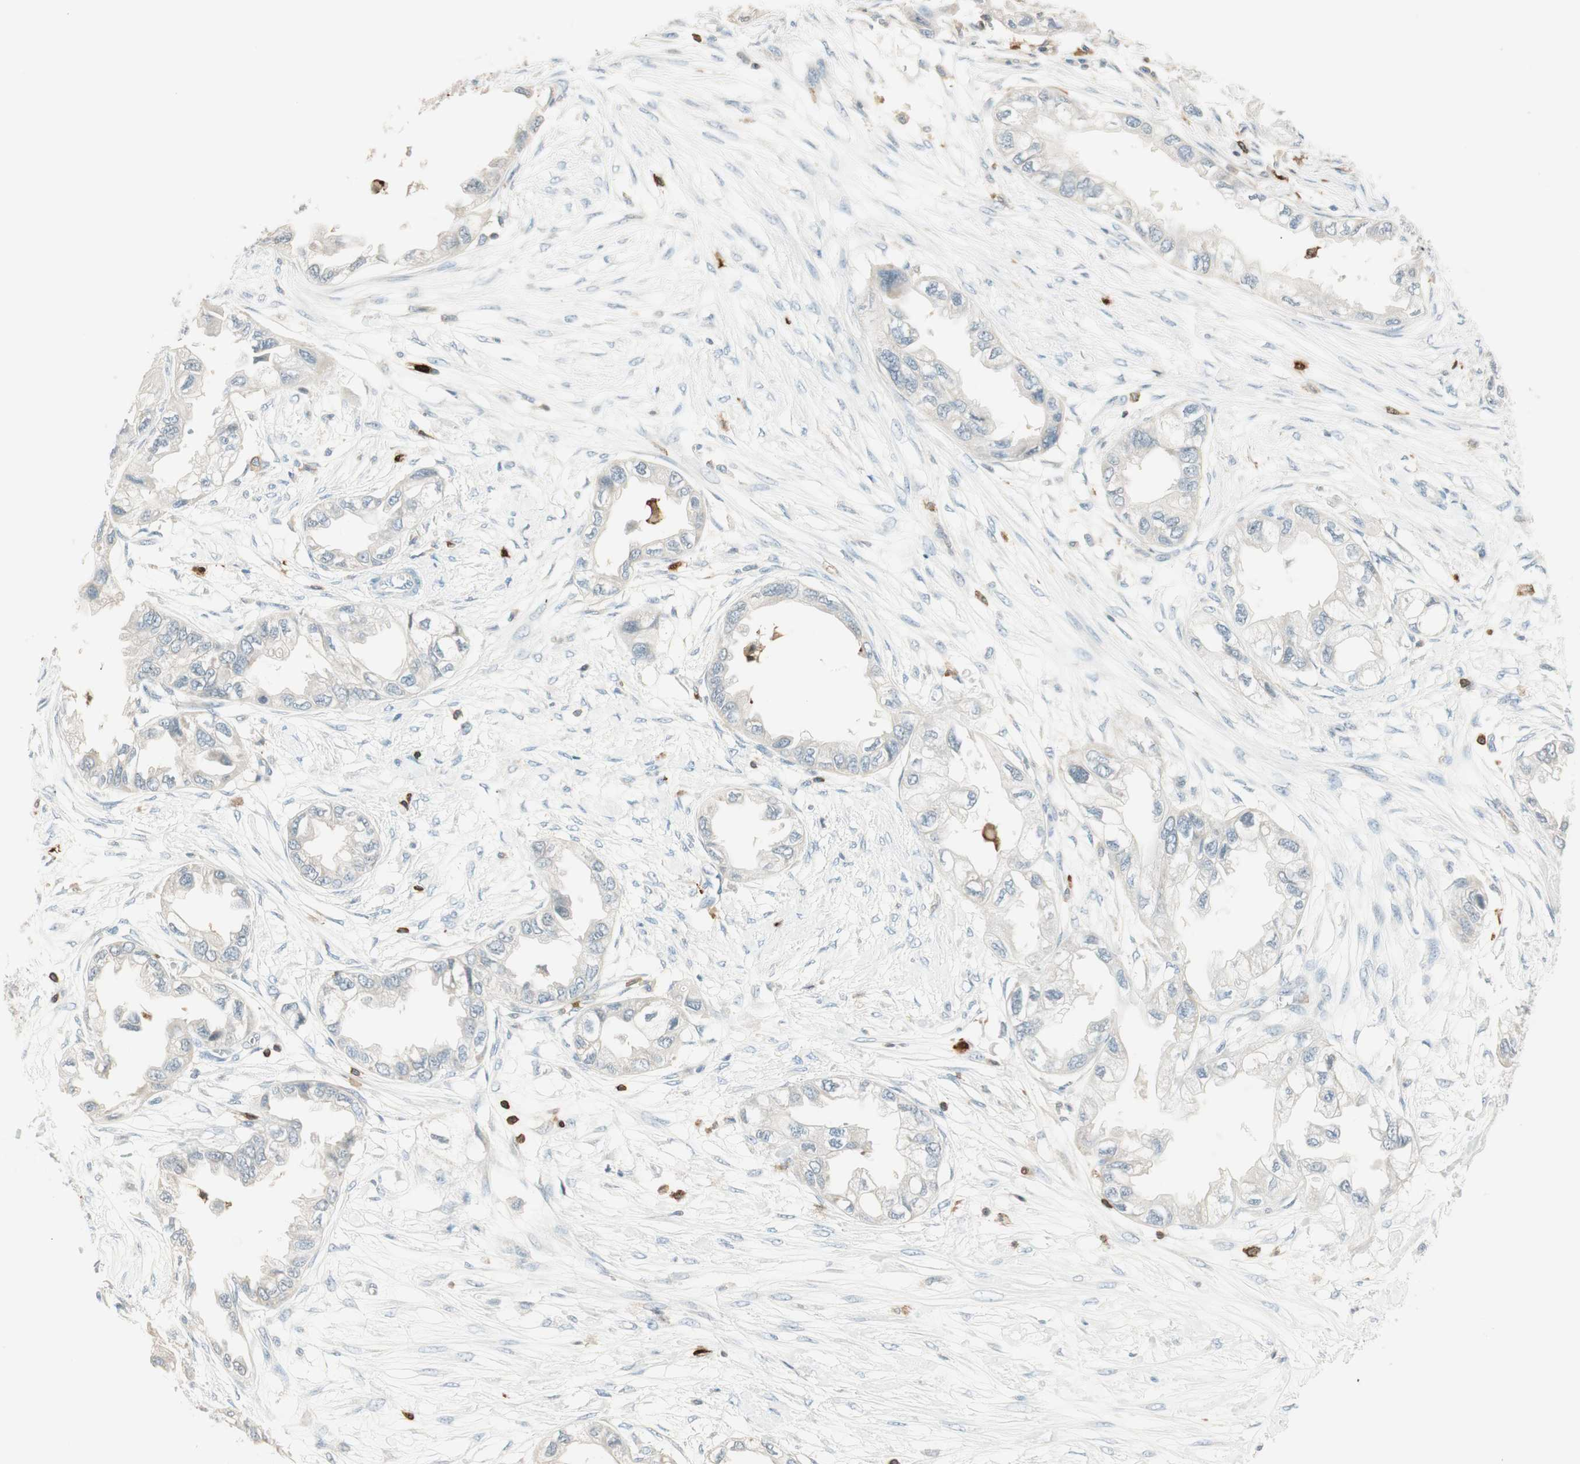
{"staining": {"intensity": "weak", "quantity": "25%-75%", "location": "cytoplasmic/membranous"}, "tissue": "endometrial cancer", "cell_type": "Tumor cells", "image_type": "cancer", "snomed": [{"axis": "morphology", "description": "Adenocarcinoma, NOS"}, {"axis": "topography", "description": "Endometrium"}], "caption": "A histopathology image of human endometrial cancer stained for a protein reveals weak cytoplasmic/membranous brown staining in tumor cells.", "gene": "HPGD", "patient": {"sex": "female", "age": 67}}